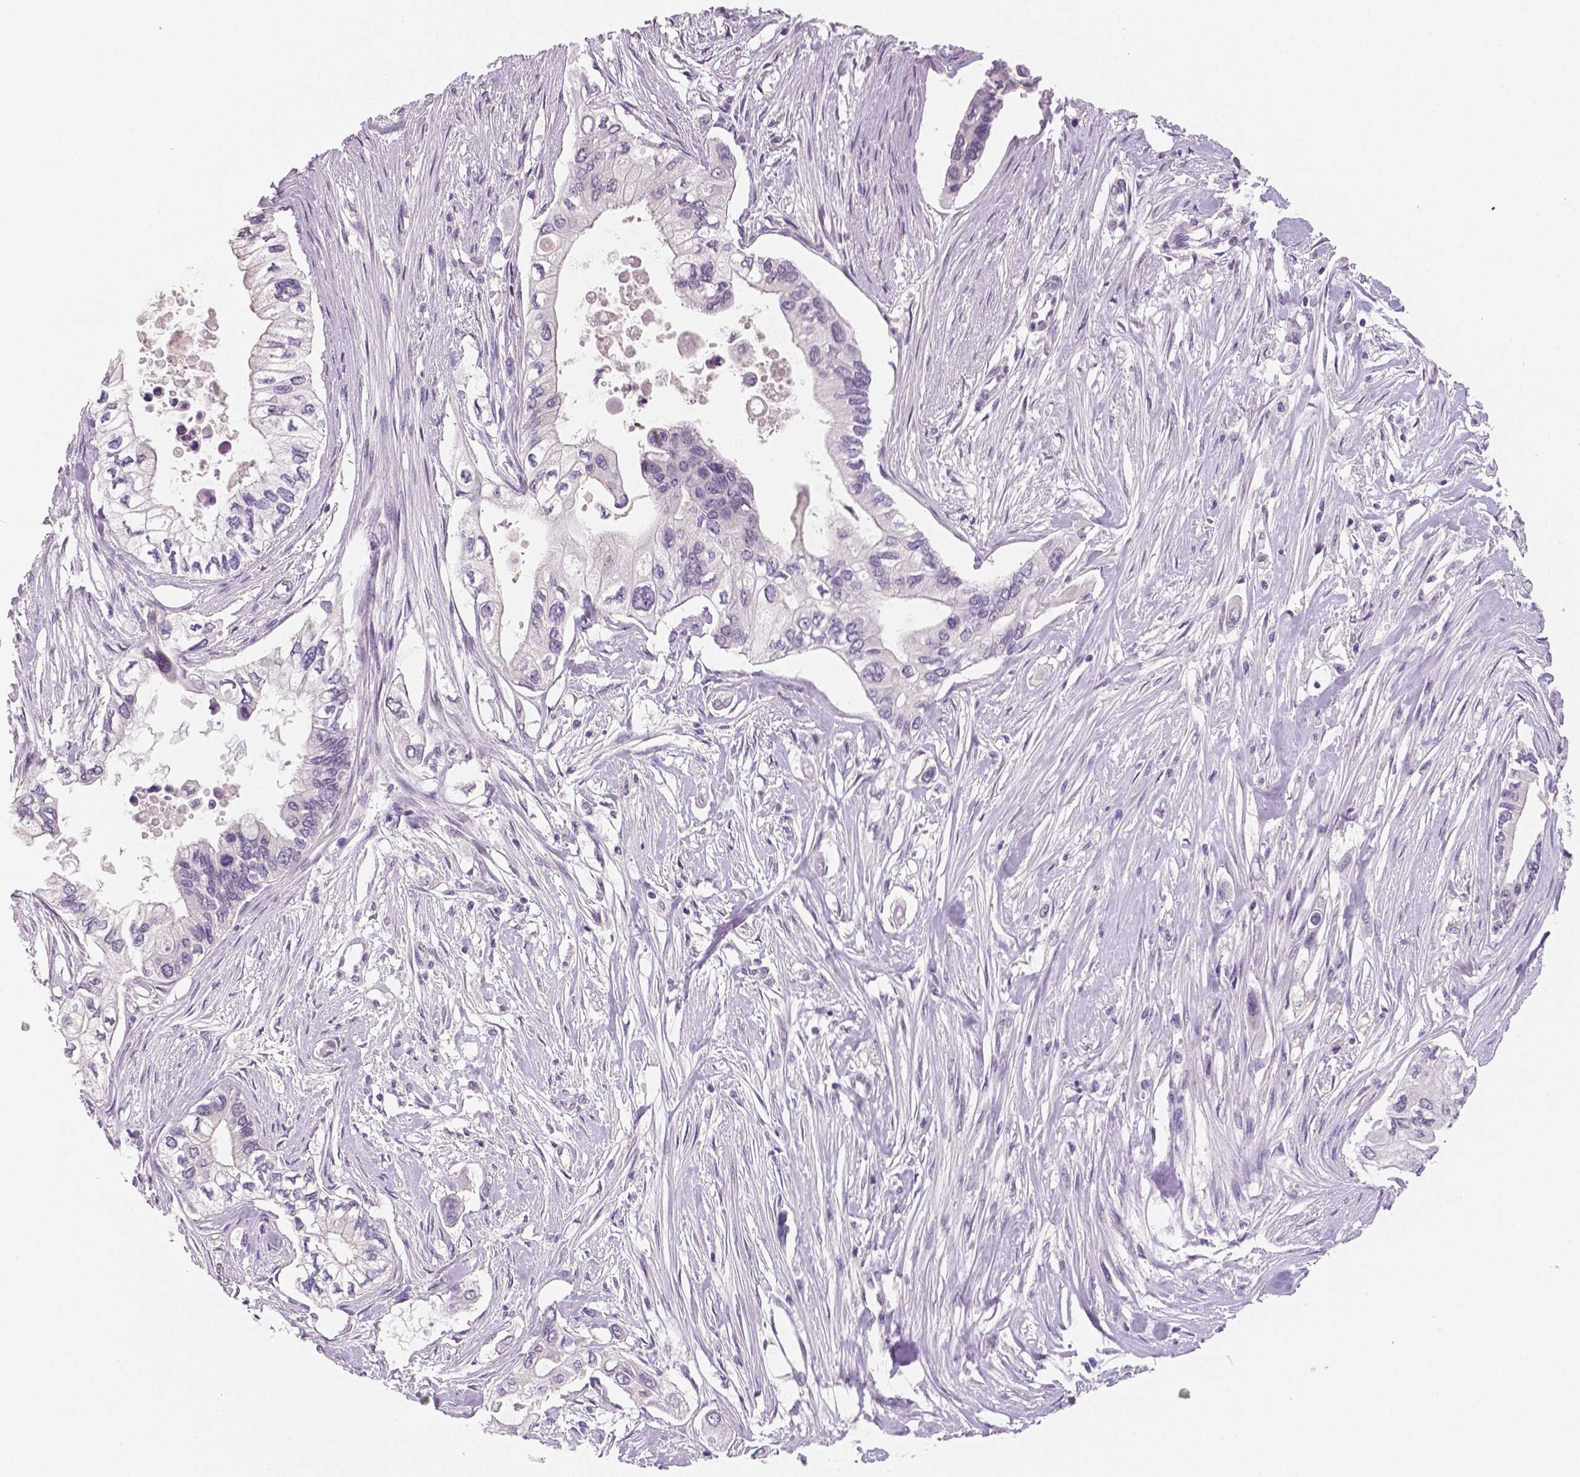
{"staining": {"intensity": "negative", "quantity": "none", "location": "none"}, "tissue": "pancreatic cancer", "cell_type": "Tumor cells", "image_type": "cancer", "snomed": [{"axis": "morphology", "description": "Adenocarcinoma, NOS"}, {"axis": "topography", "description": "Pancreas"}], "caption": "Pancreatic cancer was stained to show a protein in brown. There is no significant expression in tumor cells. (DAB IHC, high magnification).", "gene": "TSPAN7", "patient": {"sex": "female", "age": 63}}